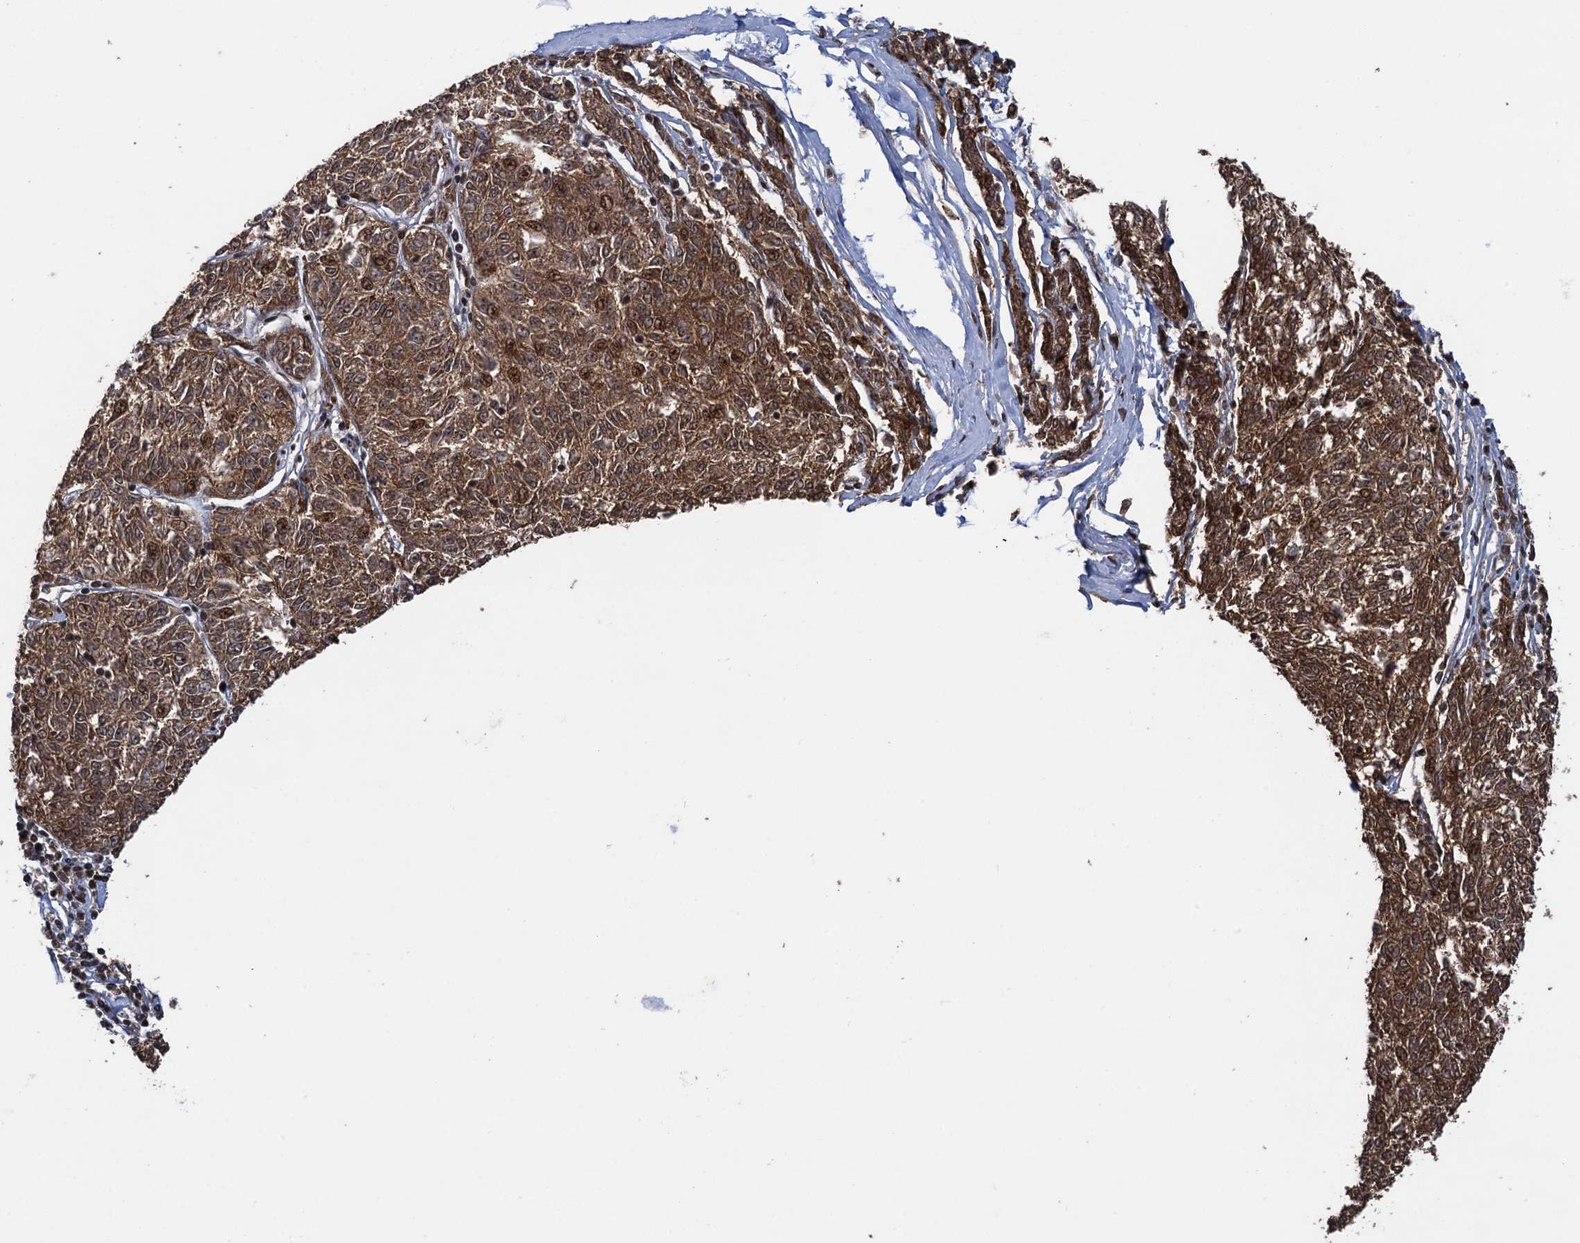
{"staining": {"intensity": "moderate", "quantity": ">75%", "location": "cytoplasmic/membranous,nuclear"}, "tissue": "melanoma", "cell_type": "Tumor cells", "image_type": "cancer", "snomed": [{"axis": "morphology", "description": "Malignant melanoma, NOS"}, {"axis": "topography", "description": "Skin"}], "caption": "The image shows a brown stain indicating the presence of a protein in the cytoplasmic/membranous and nuclear of tumor cells in melanoma. Using DAB (brown) and hematoxylin (blue) stains, captured at high magnification using brightfield microscopy.", "gene": "ZNF169", "patient": {"sex": "female", "age": 72}}